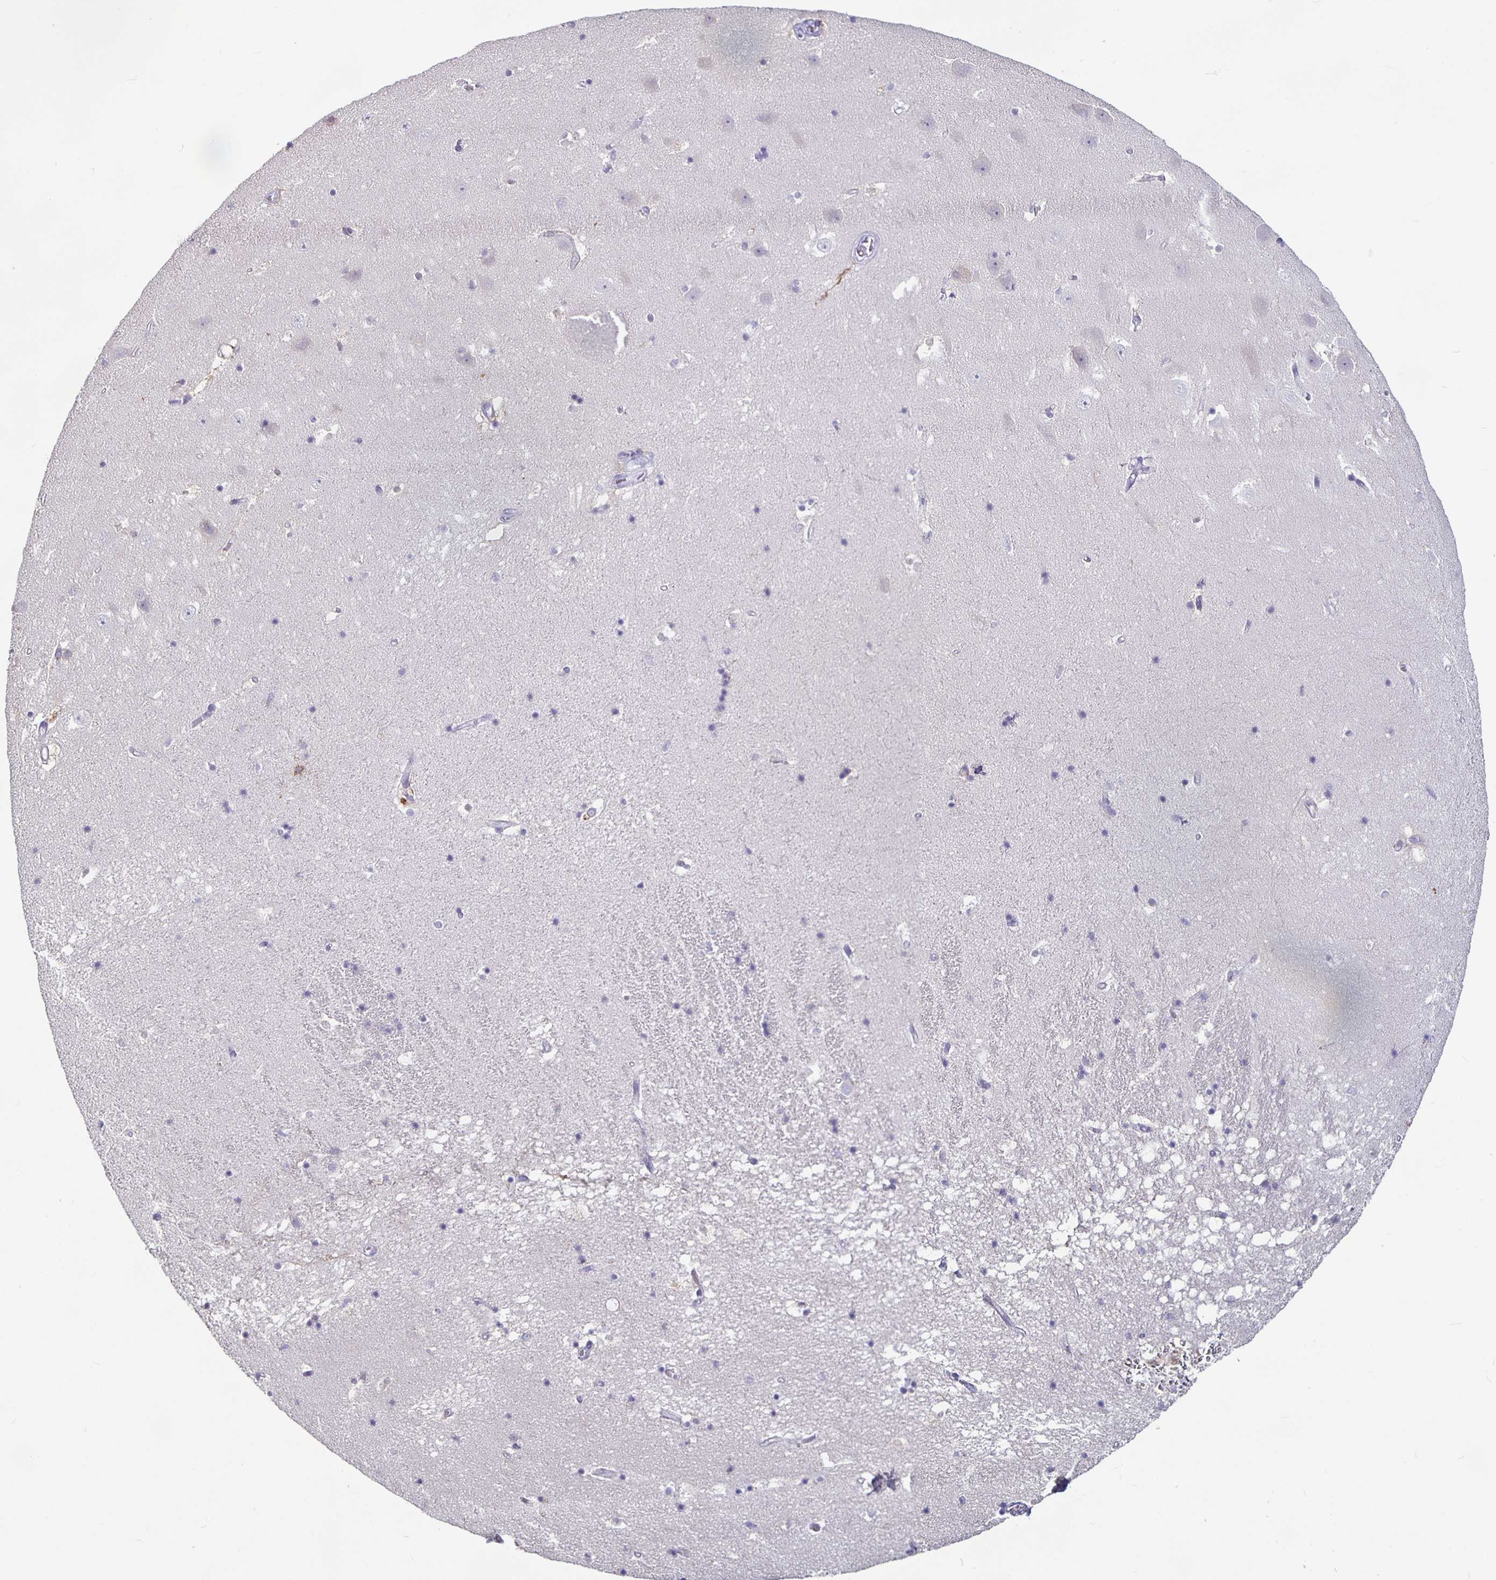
{"staining": {"intensity": "negative", "quantity": "none", "location": "none"}, "tissue": "hippocampus", "cell_type": "Glial cells", "image_type": "normal", "snomed": [{"axis": "morphology", "description": "Normal tissue, NOS"}, {"axis": "topography", "description": "Hippocampus"}], "caption": "This is an IHC histopathology image of normal human hippocampus. There is no staining in glial cells.", "gene": "GPX4", "patient": {"sex": "male", "age": 58}}